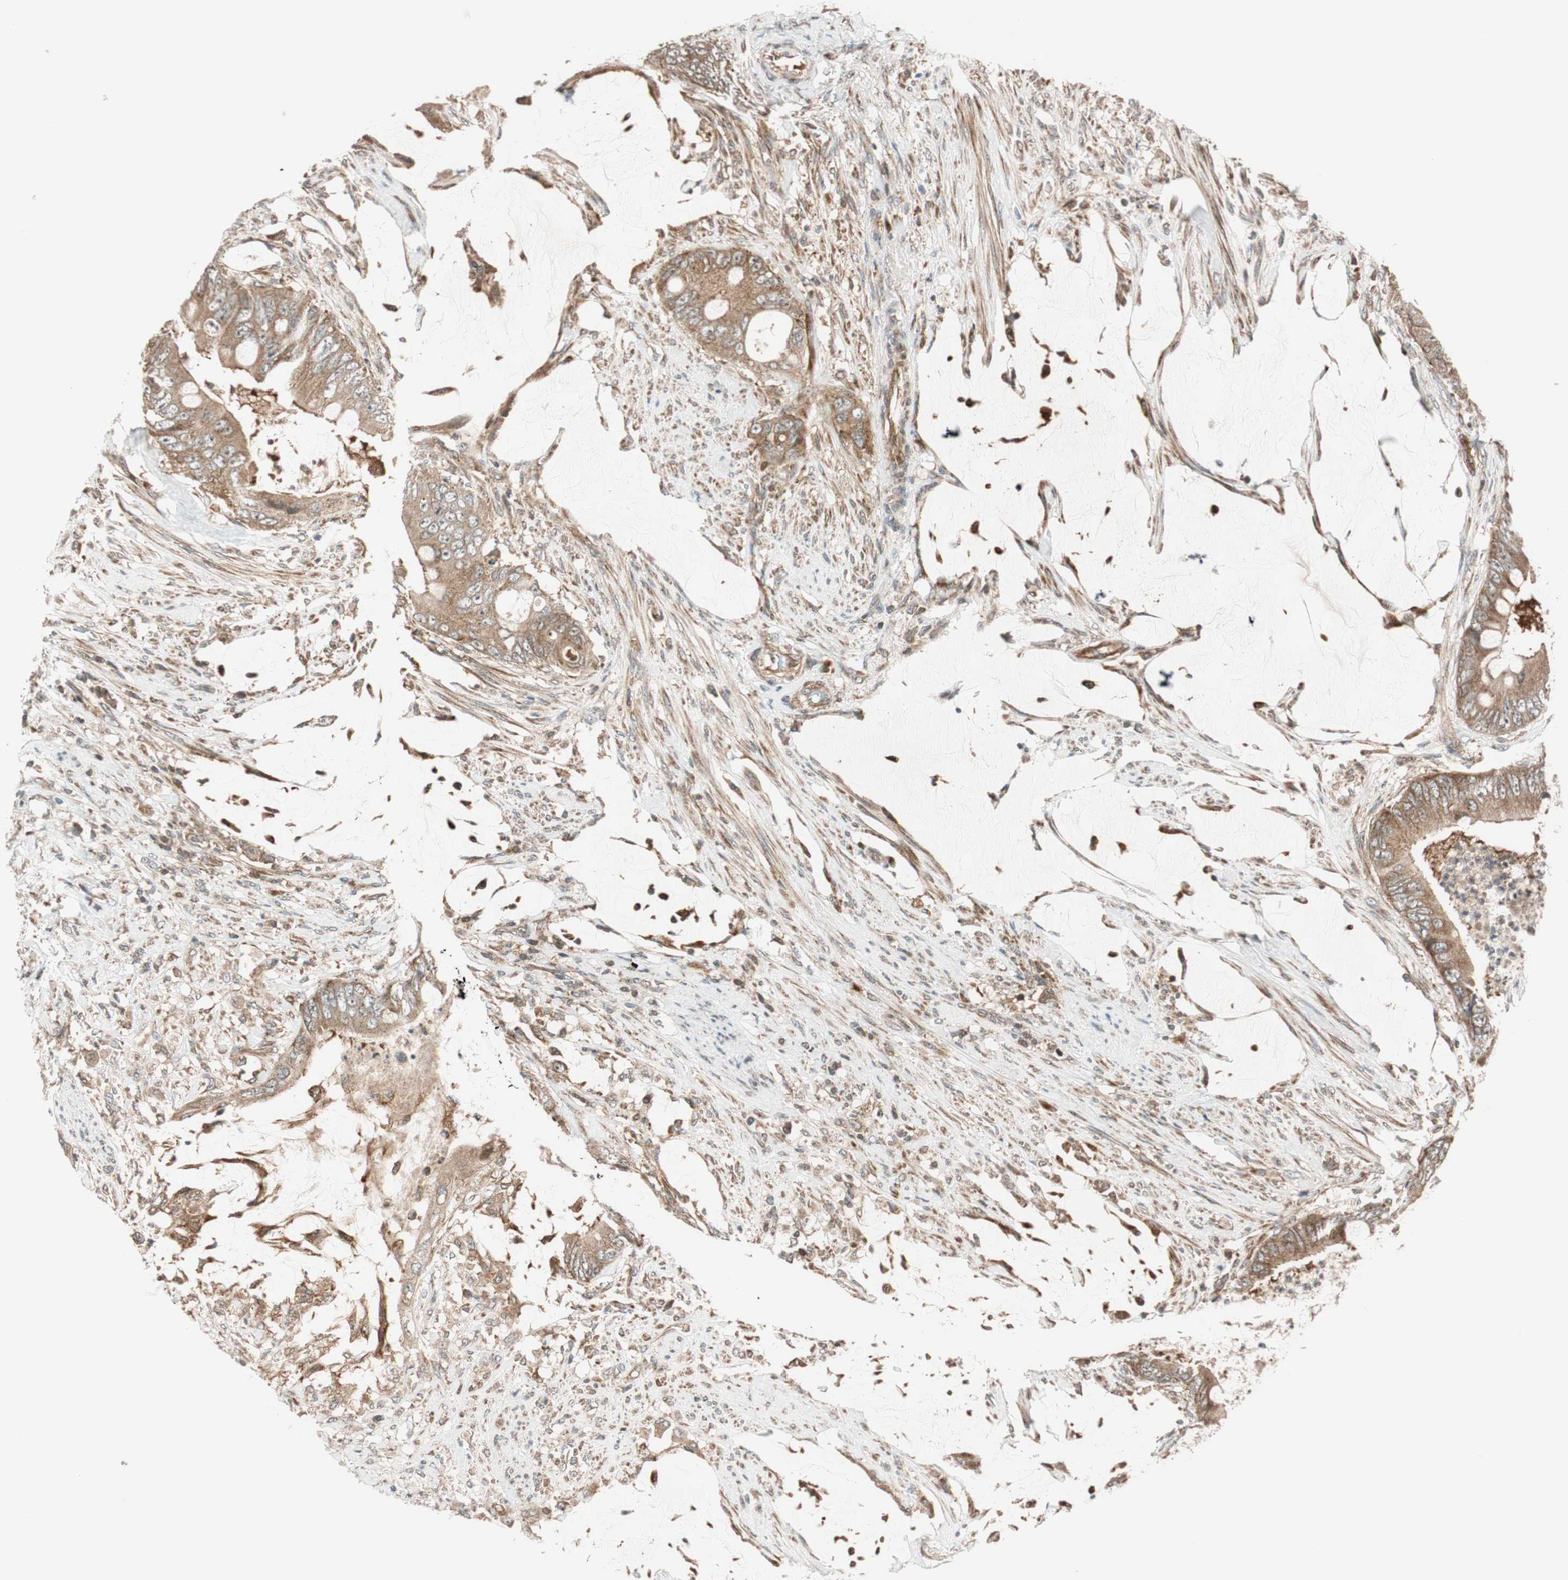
{"staining": {"intensity": "moderate", "quantity": ">75%", "location": "cytoplasmic/membranous"}, "tissue": "colorectal cancer", "cell_type": "Tumor cells", "image_type": "cancer", "snomed": [{"axis": "morphology", "description": "Adenocarcinoma, NOS"}, {"axis": "topography", "description": "Rectum"}], "caption": "DAB (3,3'-diaminobenzidine) immunohistochemical staining of colorectal adenocarcinoma exhibits moderate cytoplasmic/membranous protein expression in approximately >75% of tumor cells. (Stains: DAB in brown, nuclei in blue, Microscopy: brightfield microscopy at high magnification).", "gene": "ABI1", "patient": {"sex": "female", "age": 77}}